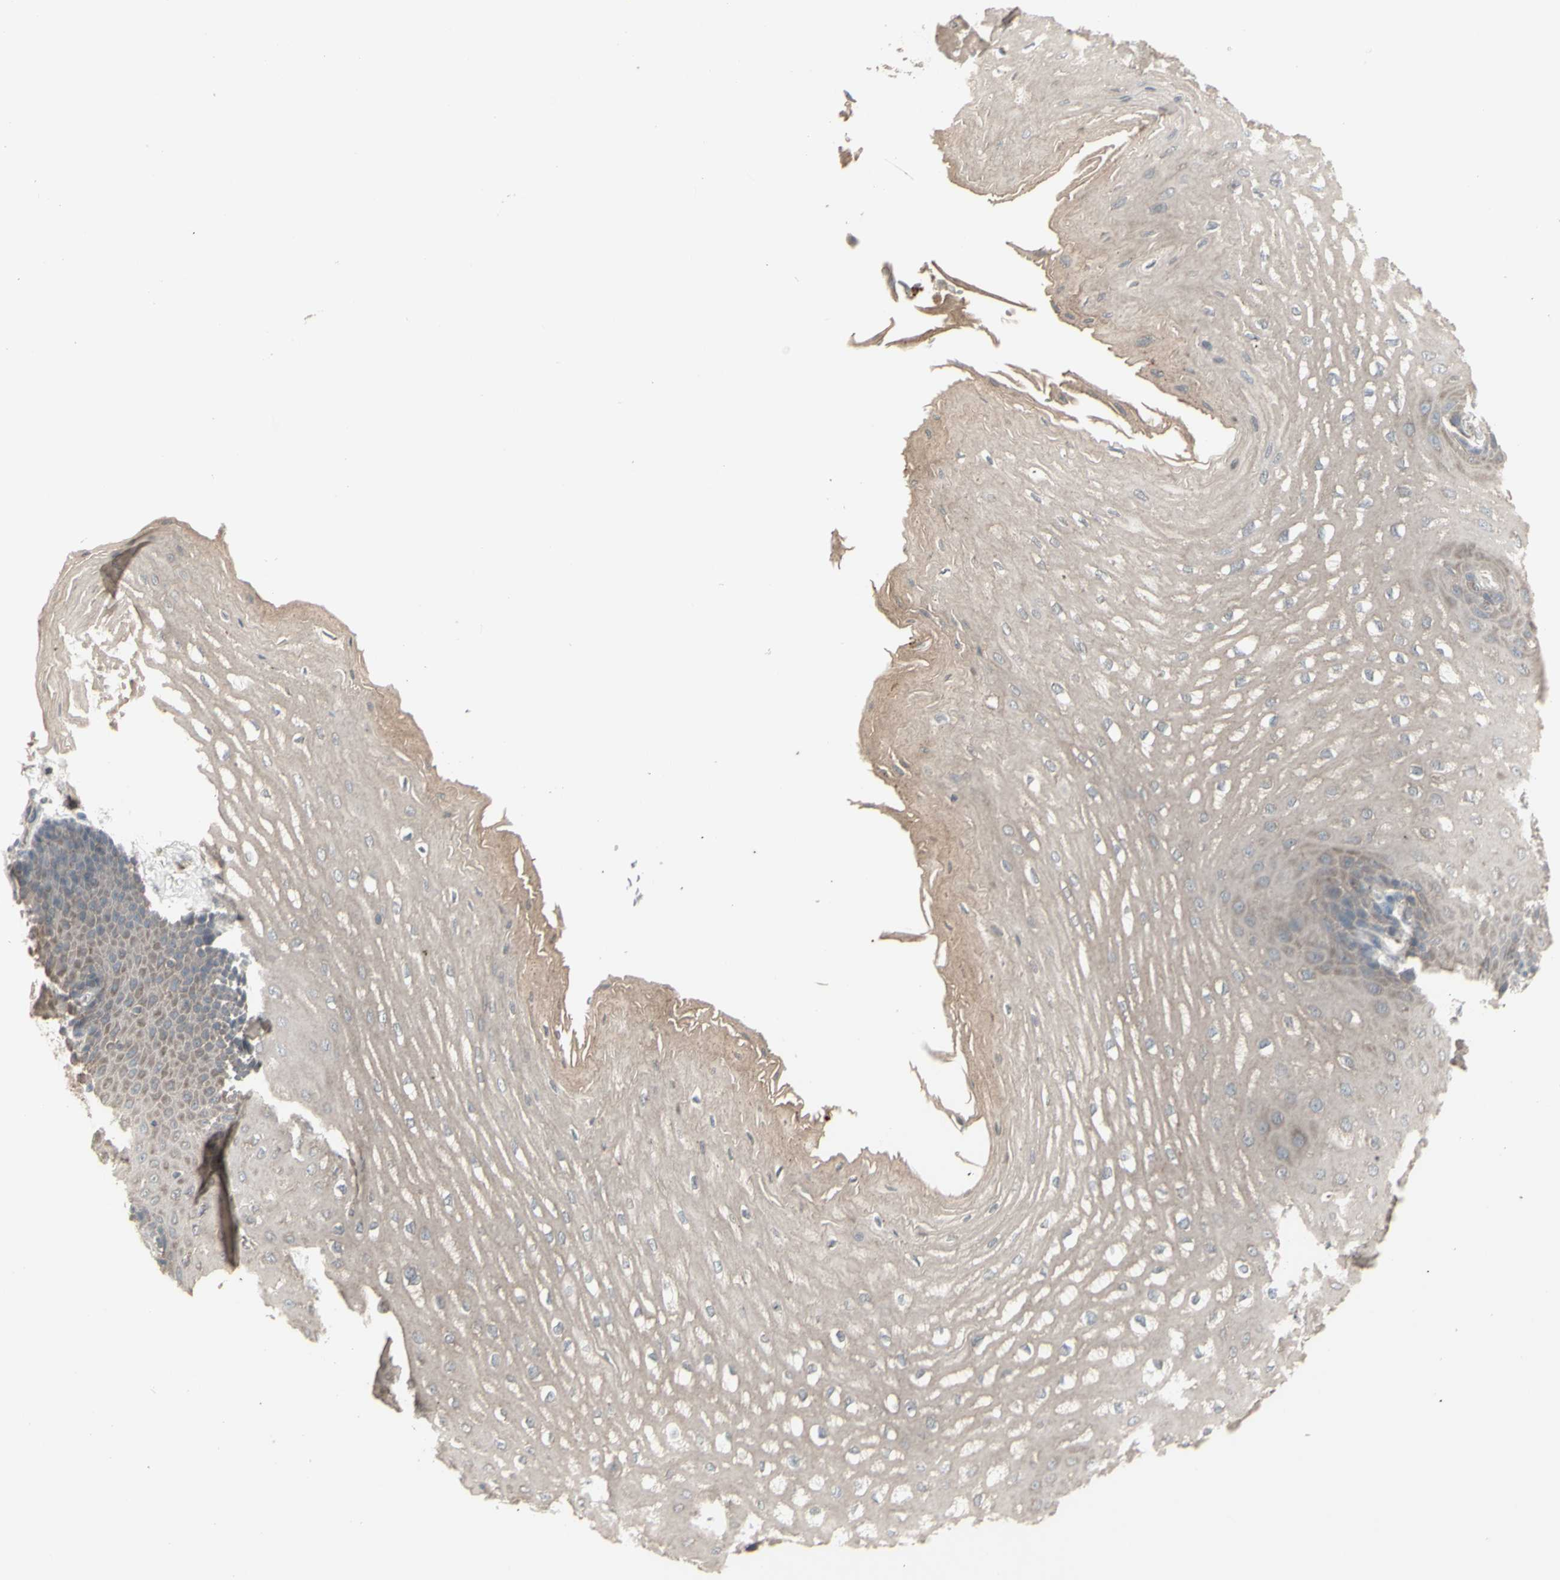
{"staining": {"intensity": "weak", "quantity": ">75%", "location": "cytoplasmic/membranous"}, "tissue": "esophagus", "cell_type": "Squamous epithelial cells", "image_type": "normal", "snomed": [{"axis": "morphology", "description": "Normal tissue, NOS"}, {"axis": "topography", "description": "Esophagus"}], "caption": "High-magnification brightfield microscopy of benign esophagus stained with DAB (brown) and counterstained with hematoxylin (blue). squamous epithelial cells exhibit weak cytoplasmic/membranous positivity is present in approximately>75% of cells.", "gene": "CSK", "patient": {"sex": "male", "age": 54}}